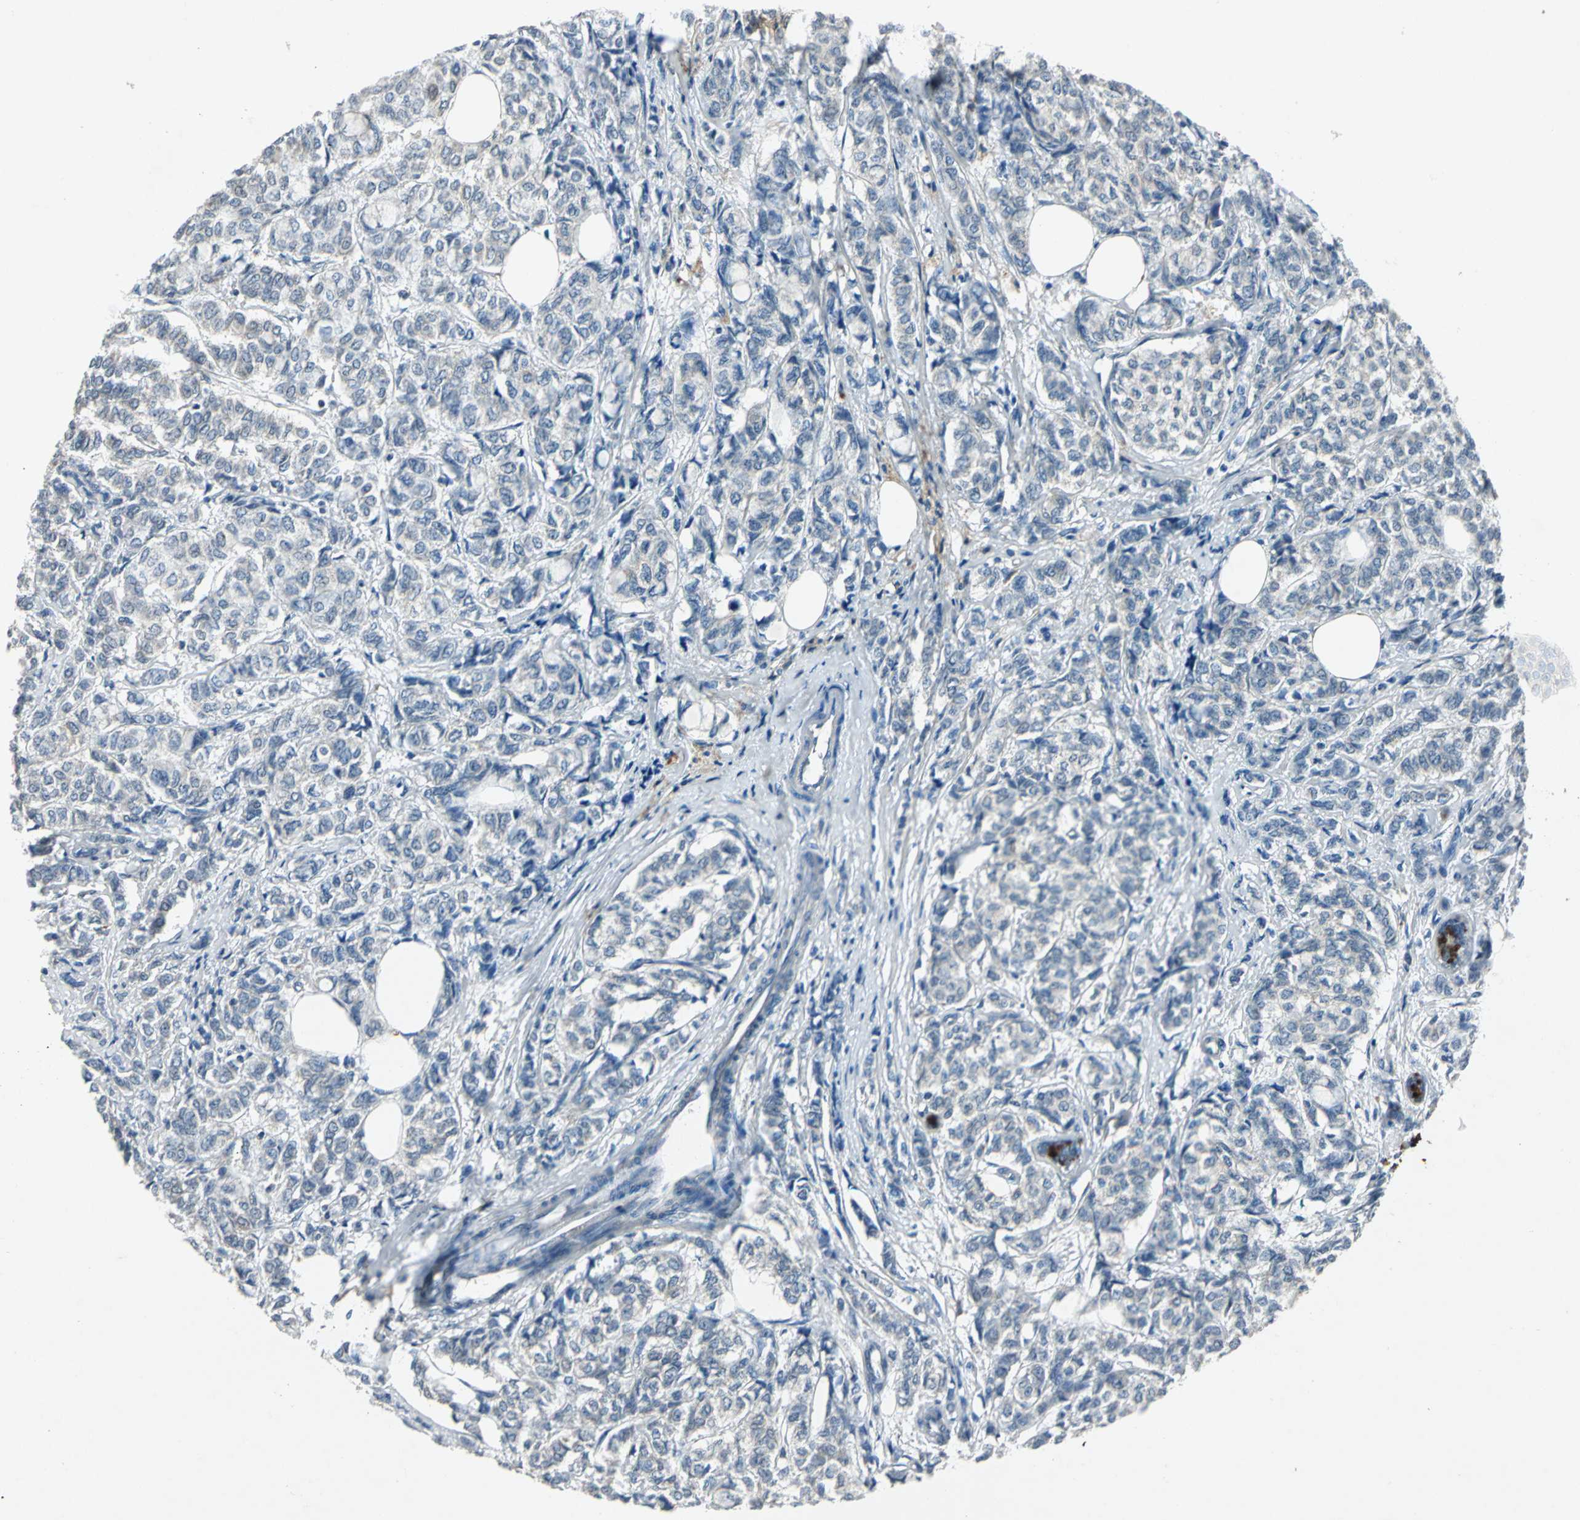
{"staining": {"intensity": "negative", "quantity": "none", "location": "none"}, "tissue": "breast cancer", "cell_type": "Tumor cells", "image_type": "cancer", "snomed": [{"axis": "morphology", "description": "Lobular carcinoma"}, {"axis": "topography", "description": "Breast"}], "caption": "High power microscopy image of an IHC micrograph of breast cancer, revealing no significant positivity in tumor cells.", "gene": "SLC2A13", "patient": {"sex": "female", "age": 60}}